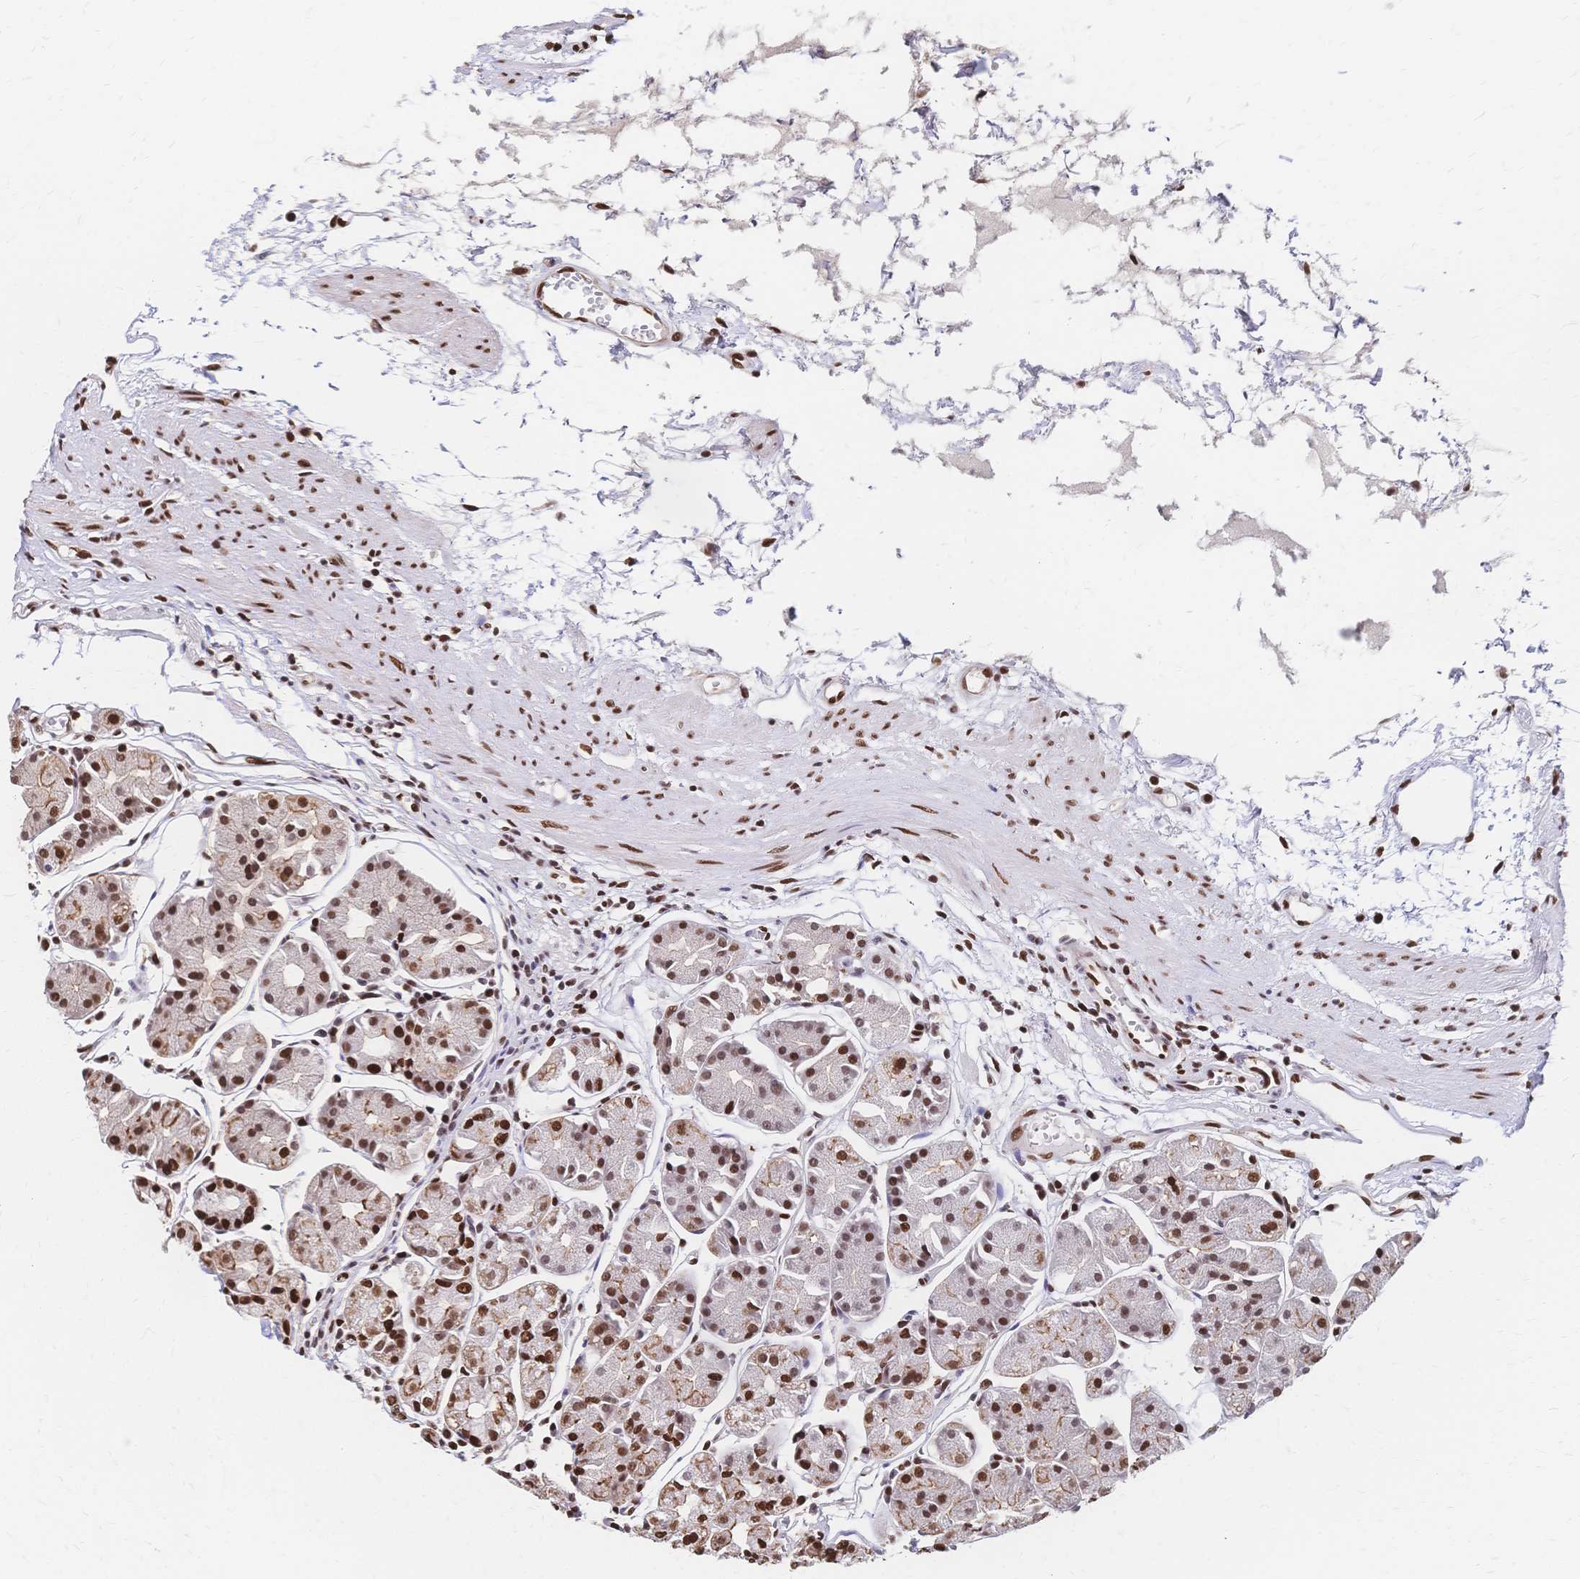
{"staining": {"intensity": "strong", "quantity": "25%-75%", "location": "nuclear"}, "tissue": "stomach", "cell_type": "Glandular cells", "image_type": "normal", "snomed": [{"axis": "morphology", "description": "Normal tissue, NOS"}, {"axis": "topography", "description": "Stomach"}], "caption": "Immunohistochemical staining of normal stomach shows high levels of strong nuclear staining in approximately 25%-75% of glandular cells.", "gene": "HDGF", "patient": {"sex": "male", "age": 55}}